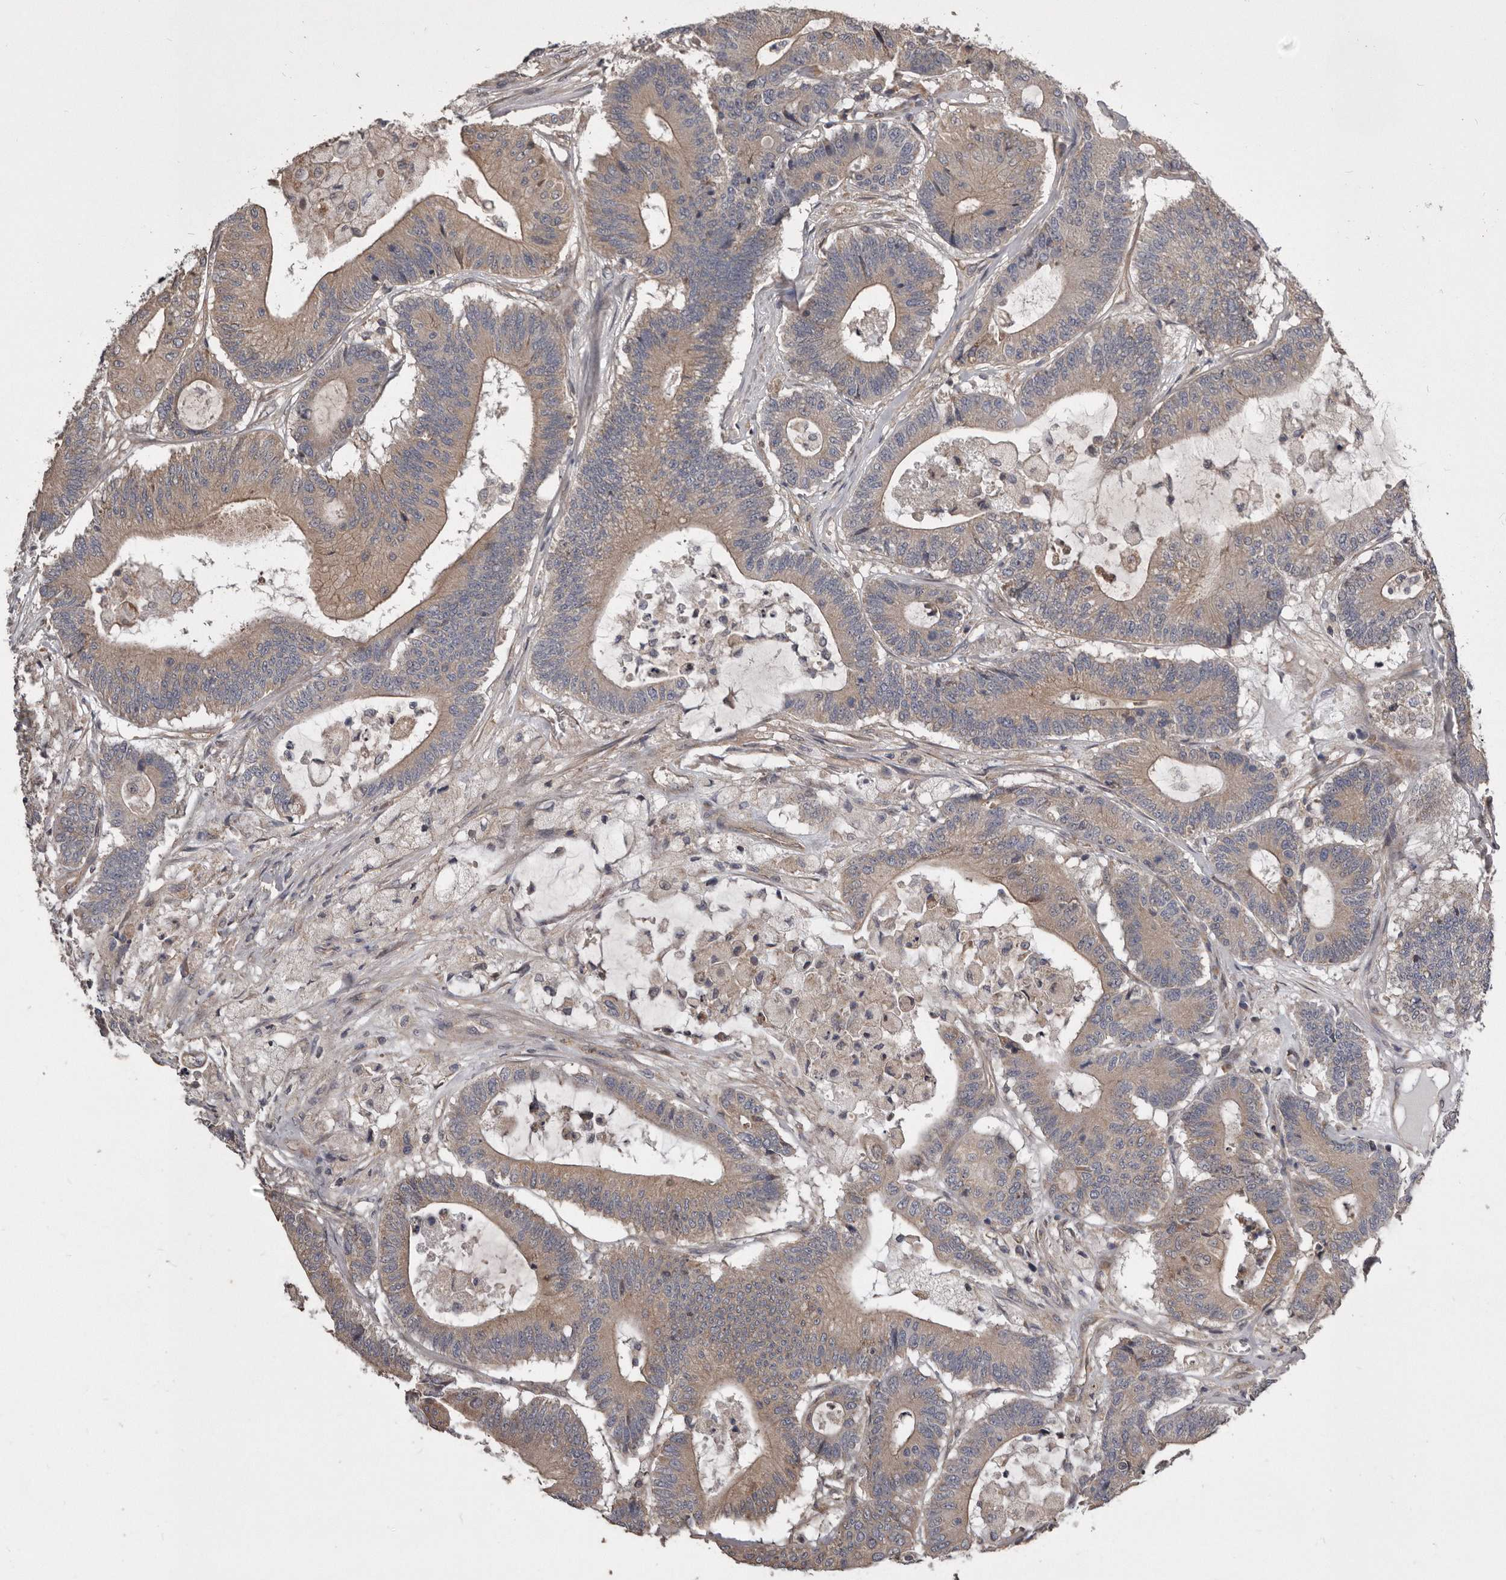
{"staining": {"intensity": "weak", "quantity": ">75%", "location": "cytoplasmic/membranous"}, "tissue": "colorectal cancer", "cell_type": "Tumor cells", "image_type": "cancer", "snomed": [{"axis": "morphology", "description": "Adenocarcinoma, NOS"}, {"axis": "topography", "description": "Colon"}], "caption": "This image reveals colorectal cancer (adenocarcinoma) stained with immunohistochemistry to label a protein in brown. The cytoplasmic/membranous of tumor cells show weak positivity for the protein. Nuclei are counter-stained blue.", "gene": "ARMCX1", "patient": {"sex": "female", "age": 84}}